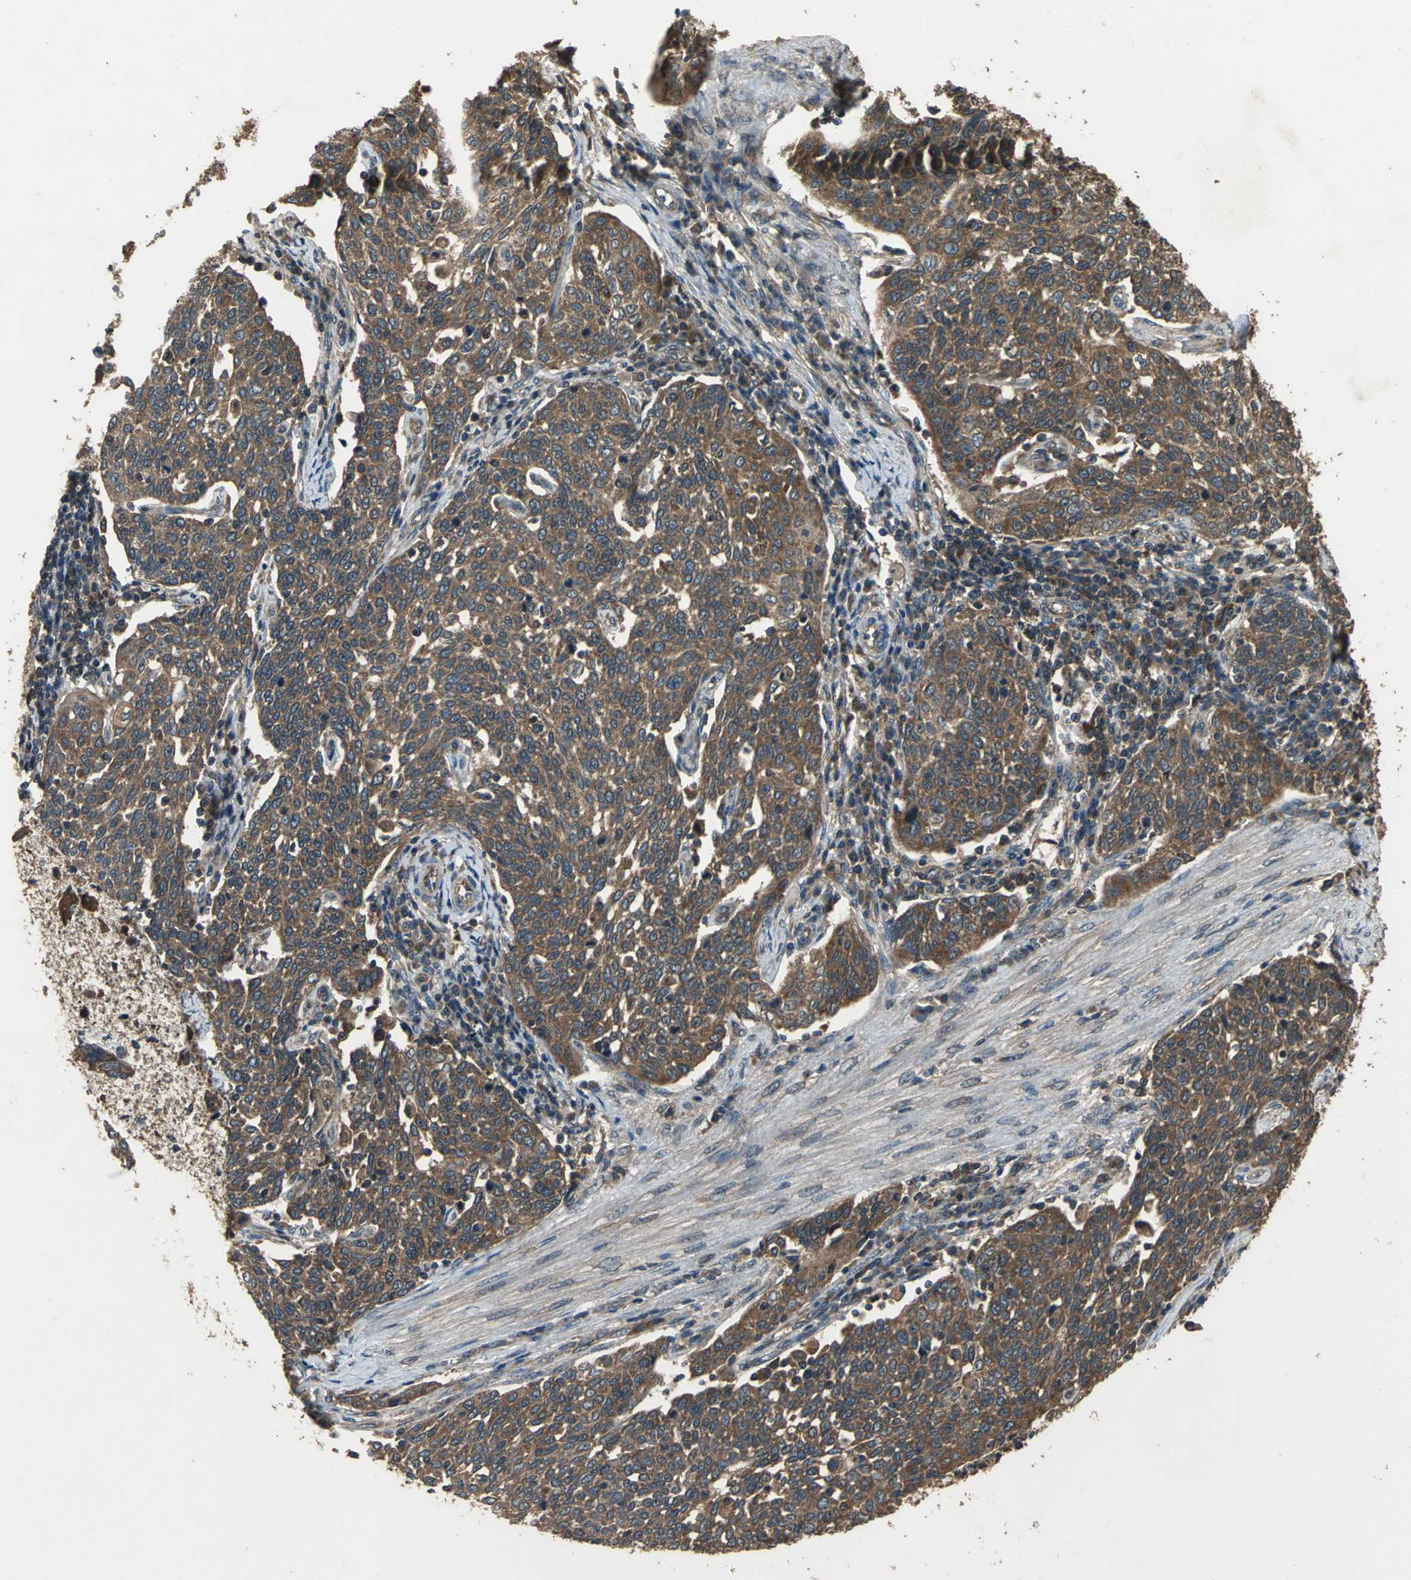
{"staining": {"intensity": "strong", "quantity": ">75%", "location": "cytoplasmic/membranous"}, "tissue": "cervical cancer", "cell_type": "Tumor cells", "image_type": "cancer", "snomed": [{"axis": "morphology", "description": "Squamous cell carcinoma, NOS"}, {"axis": "topography", "description": "Cervix"}], "caption": "Protein expression analysis of cervical squamous cell carcinoma shows strong cytoplasmic/membranous staining in approximately >75% of tumor cells.", "gene": "ZNF608", "patient": {"sex": "female", "age": 34}}